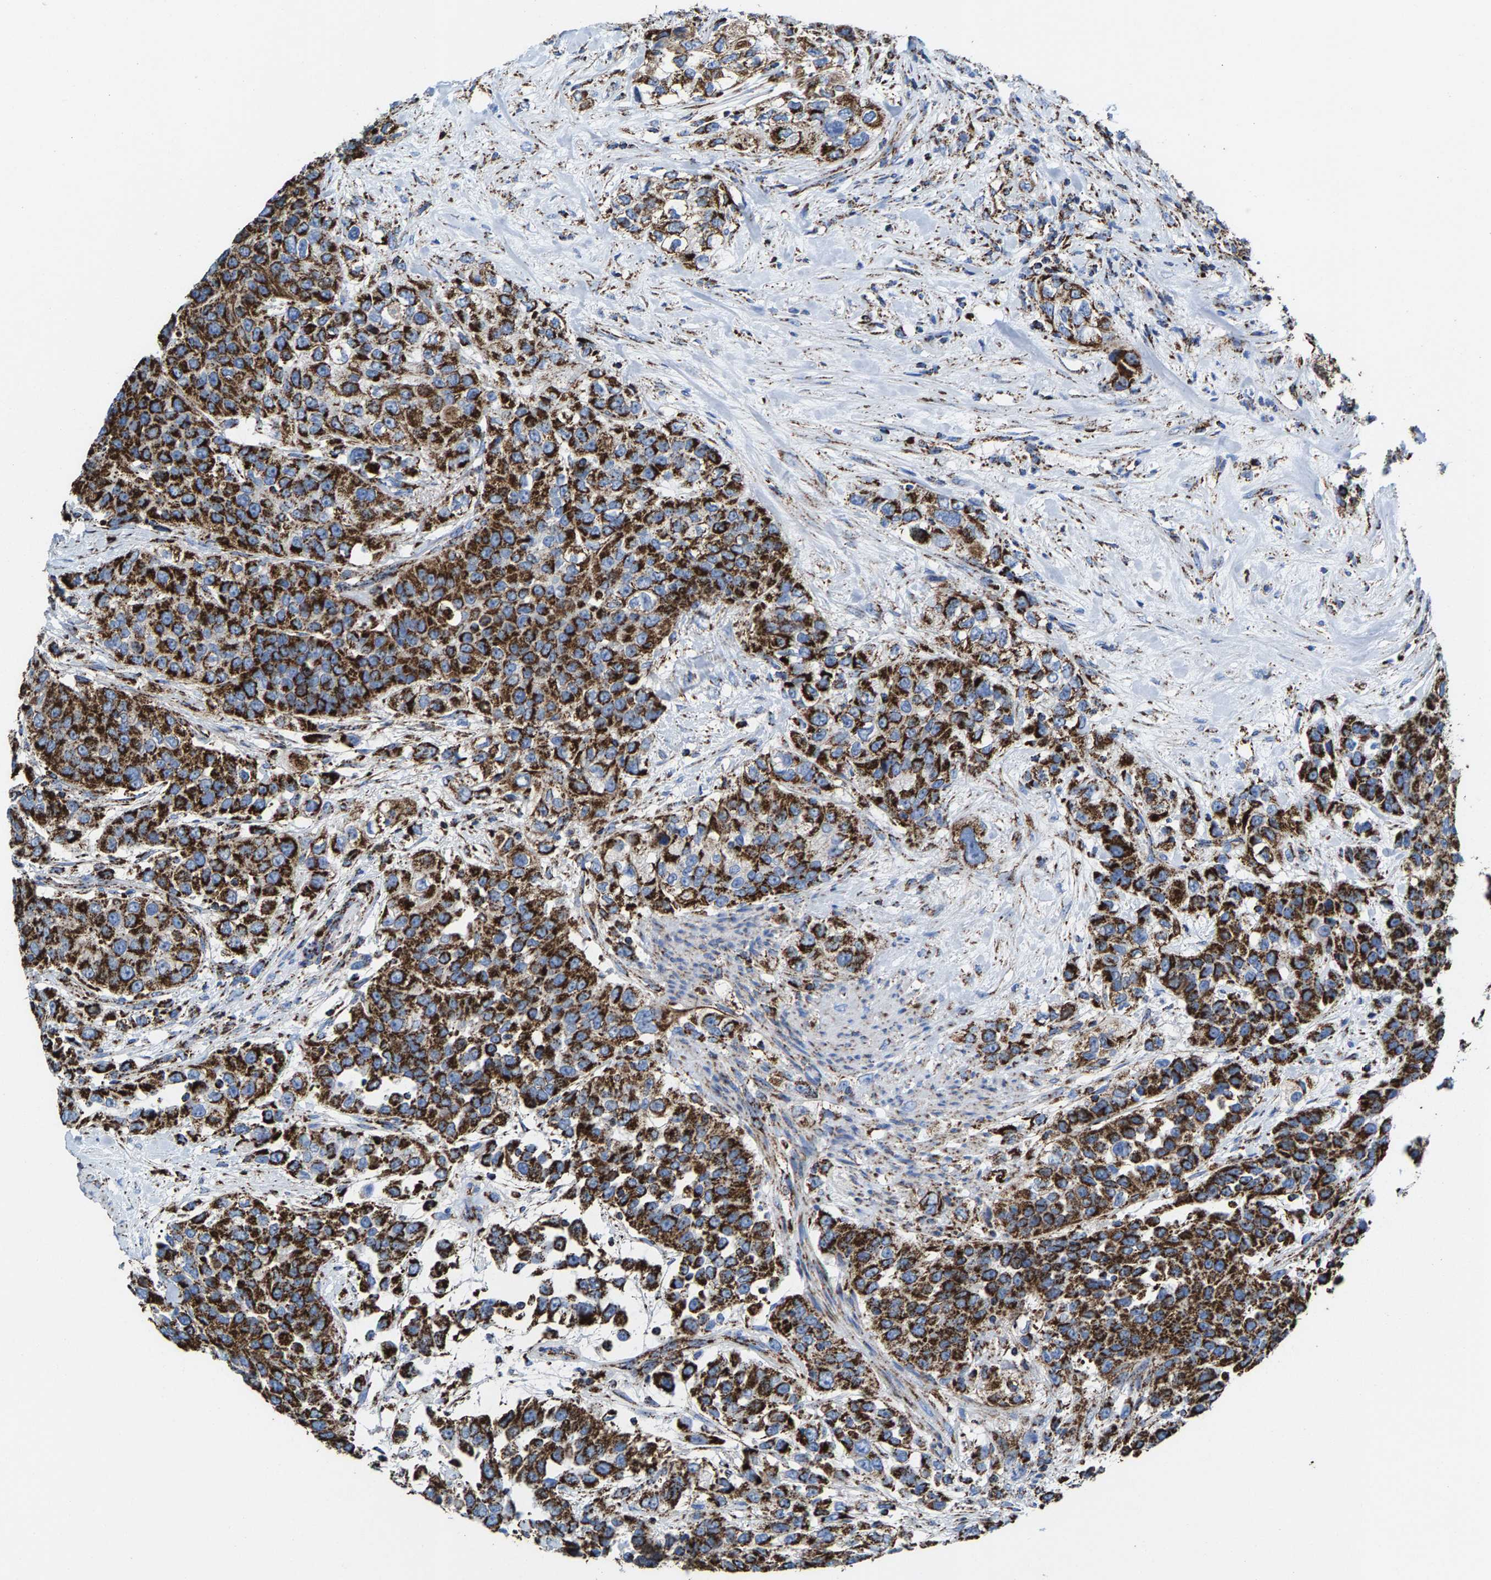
{"staining": {"intensity": "strong", "quantity": ">75%", "location": "cytoplasmic/membranous"}, "tissue": "urothelial cancer", "cell_type": "Tumor cells", "image_type": "cancer", "snomed": [{"axis": "morphology", "description": "Urothelial carcinoma, High grade"}, {"axis": "topography", "description": "Urinary bladder"}], "caption": "This photomicrograph exhibits urothelial cancer stained with IHC to label a protein in brown. The cytoplasmic/membranous of tumor cells show strong positivity for the protein. Nuclei are counter-stained blue.", "gene": "ECHS1", "patient": {"sex": "female", "age": 80}}